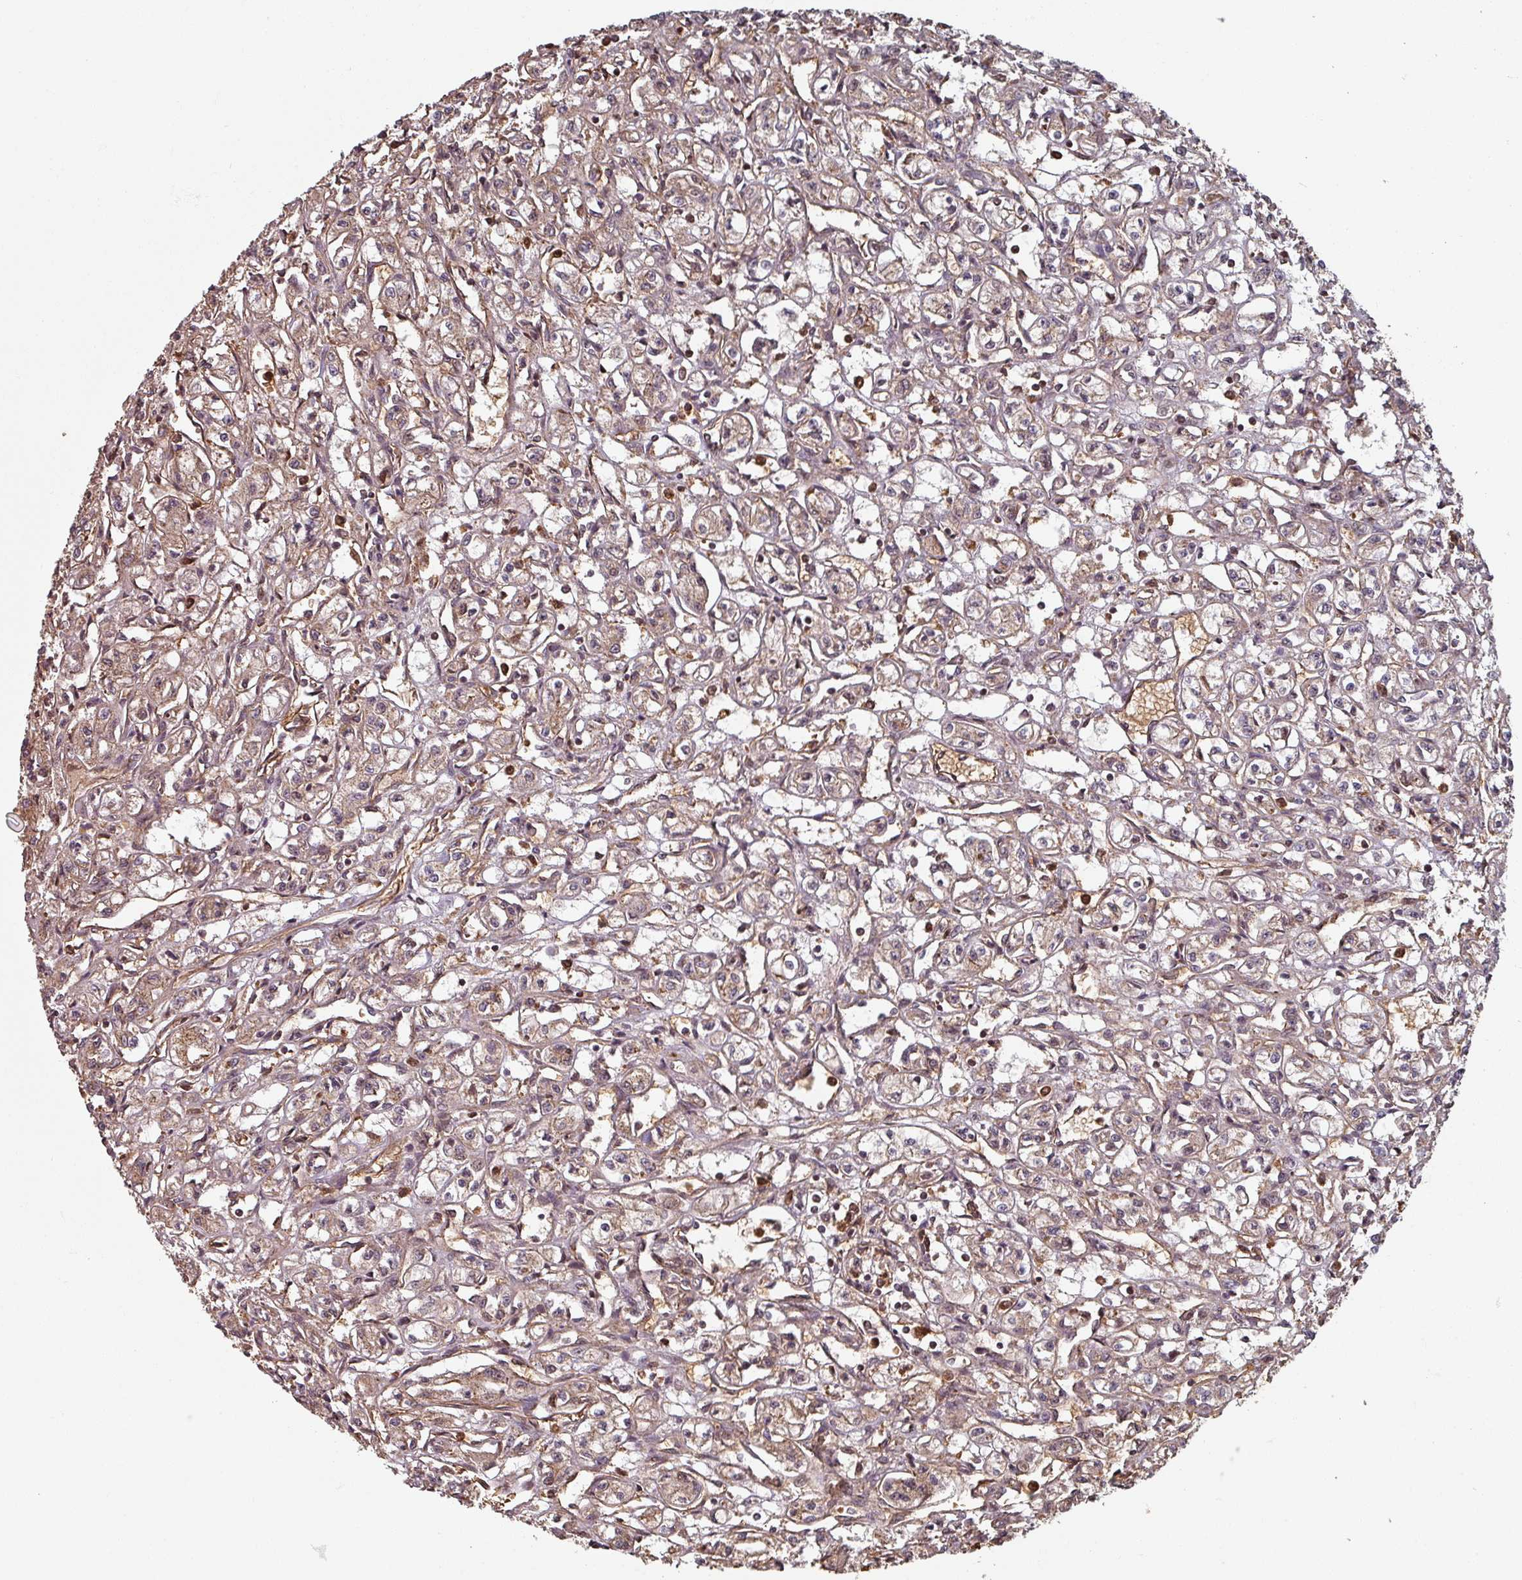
{"staining": {"intensity": "moderate", "quantity": "25%-75%", "location": "cytoplasmic/membranous"}, "tissue": "renal cancer", "cell_type": "Tumor cells", "image_type": "cancer", "snomed": [{"axis": "morphology", "description": "Adenocarcinoma, NOS"}, {"axis": "topography", "description": "Kidney"}], "caption": "This is an image of immunohistochemistry (IHC) staining of renal cancer, which shows moderate staining in the cytoplasmic/membranous of tumor cells.", "gene": "EID1", "patient": {"sex": "male", "age": 56}}